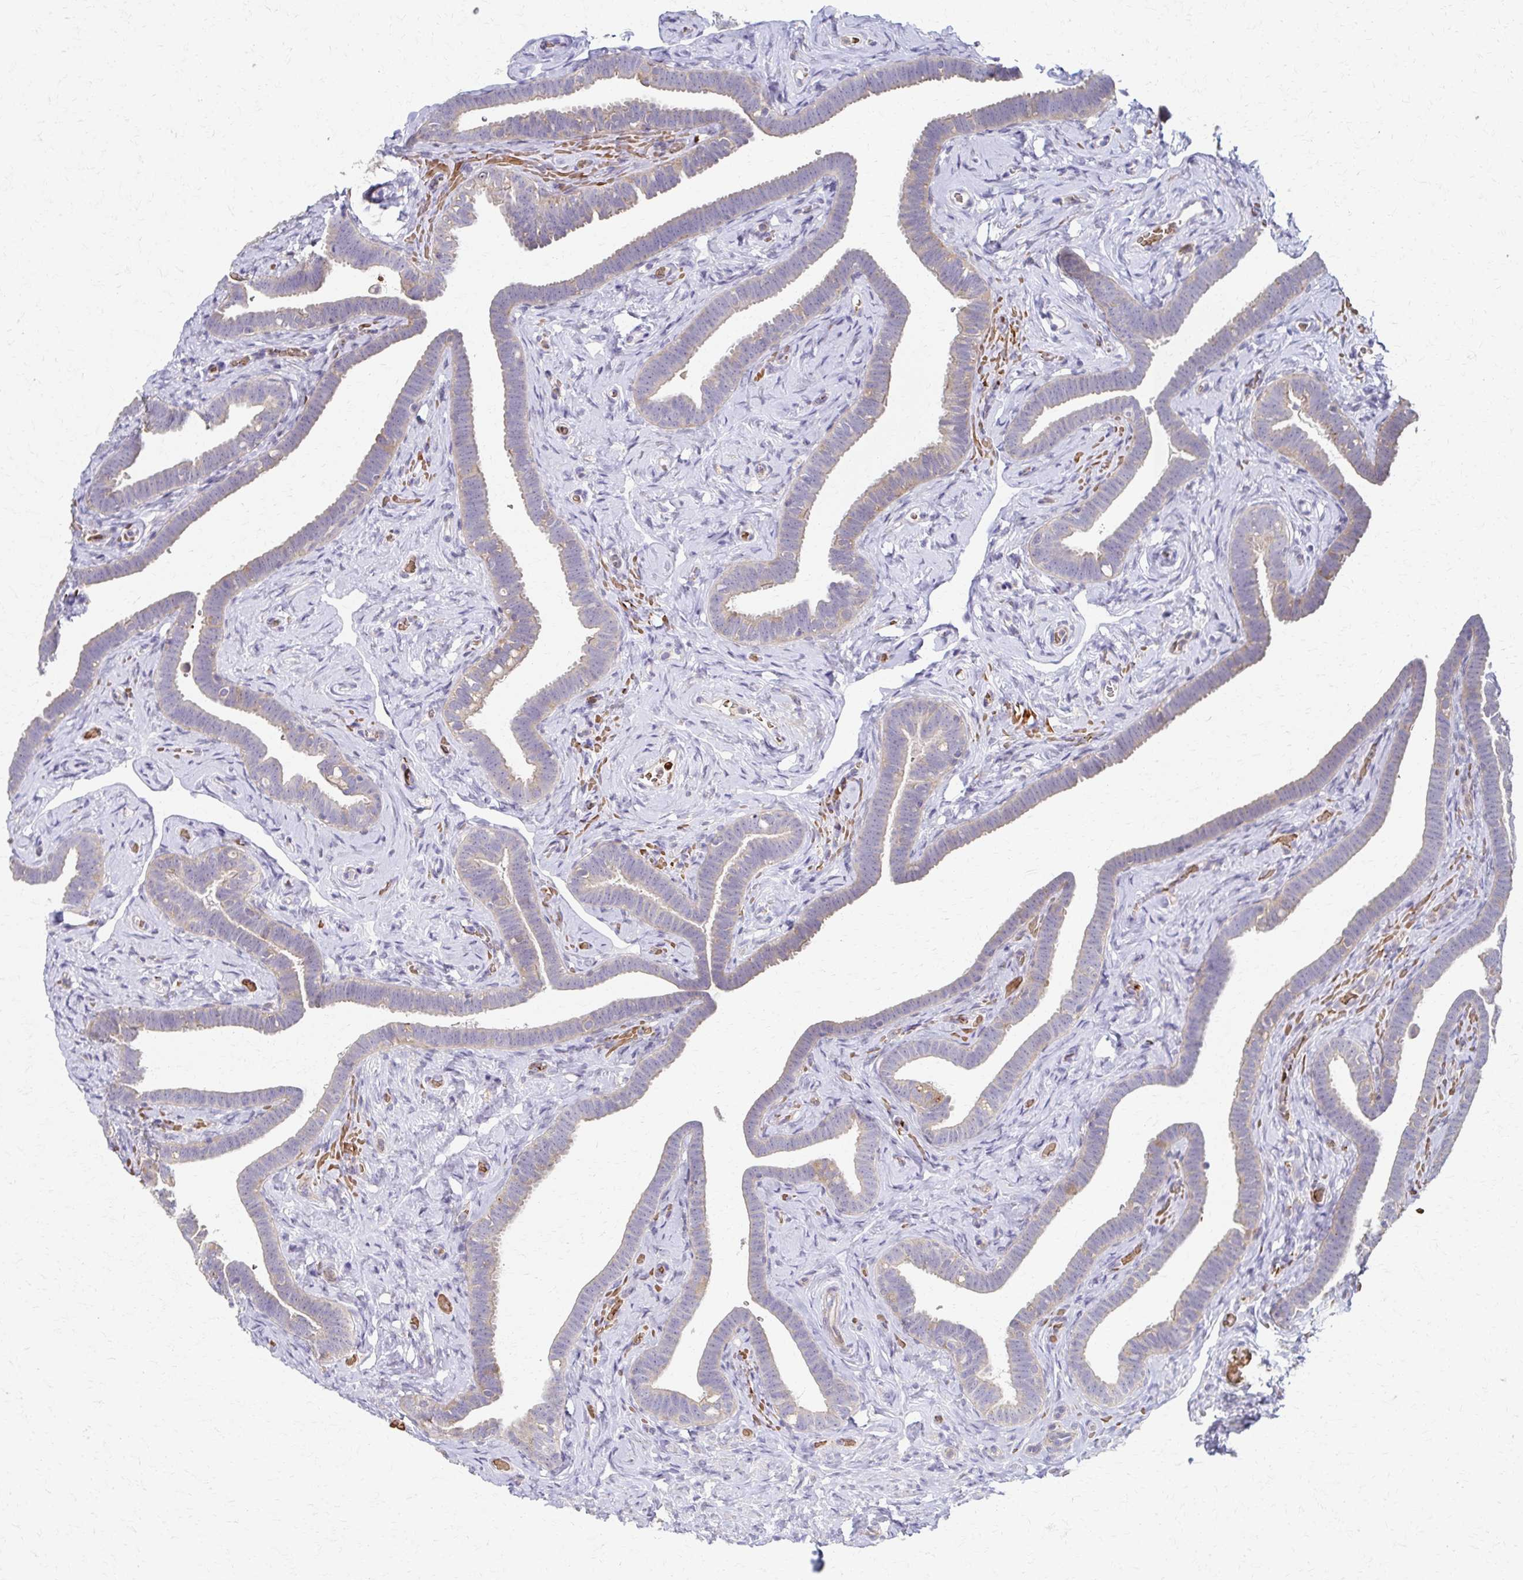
{"staining": {"intensity": "weak", "quantity": "<25%", "location": "cytoplasmic/membranous"}, "tissue": "fallopian tube", "cell_type": "Glandular cells", "image_type": "normal", "snomed": [{"axis": "morphology", "description": "Normal tissue, NOS"}, {"axis": "topography", "description": "Fallopian tube"}], "caption": "This is a micrograph of immunohistochemistry (IHC) staining of unremarkable fallopian tube, which shows no positivity in glandular cells. The staining is performed using DAB brown chromogen with nuclei counter-stained in using hematoxylin.", "gene": "SKA2", "patient": {"sex": "female", "age": 69}}